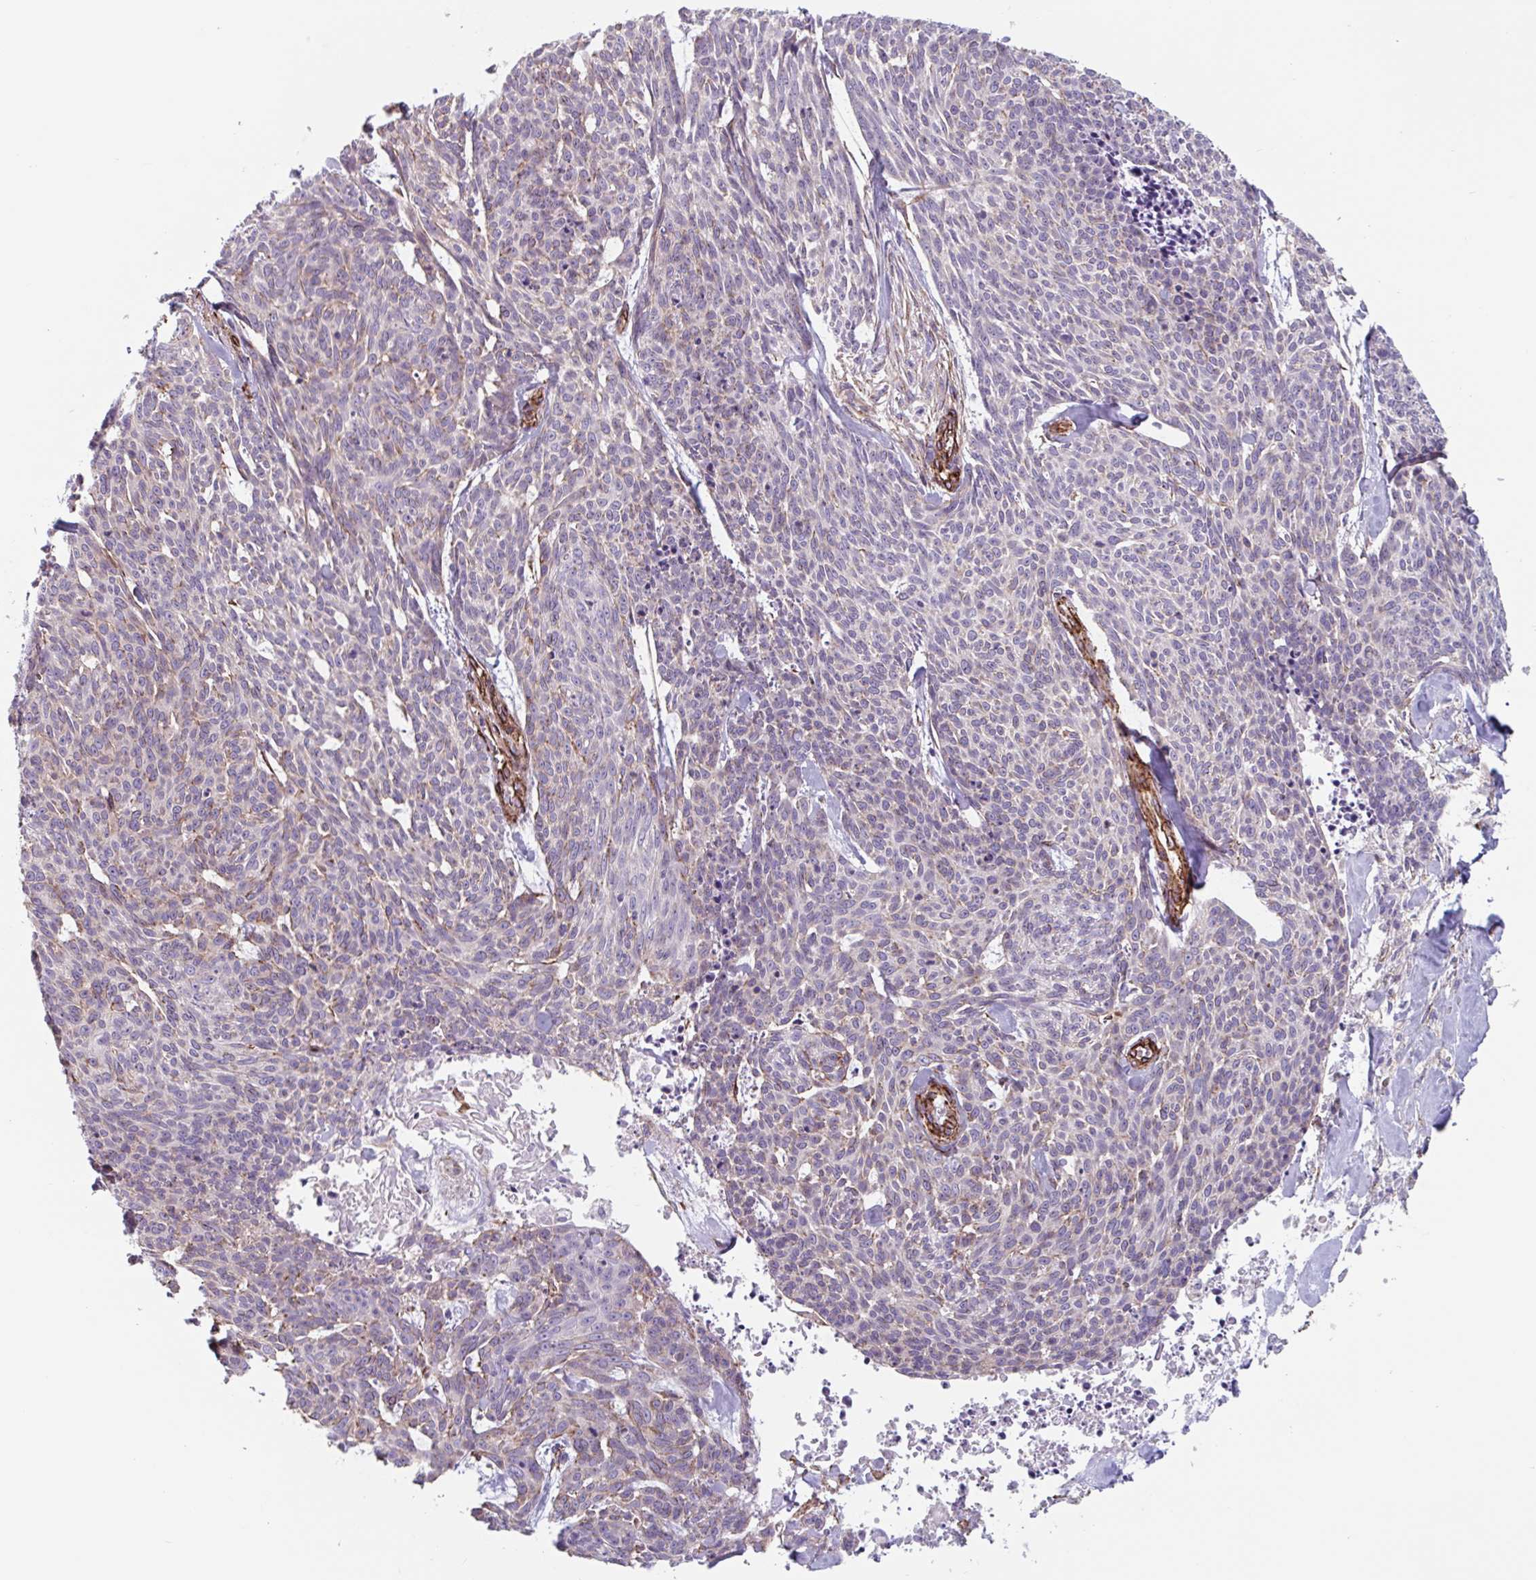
{"staining": {"intensity": "negative", "quantity": "none", "location": "none"}, "tissue": "skin cancer", "cell_type": "Tumor cells", "image_type": "cancer", "snomed": [{"axis": "morphology", "description": "Basal cell carcinoma"}, {"axis": "topography", "description": "Skin"}], "caption": "An image of skin cancer stained for a protein reveals no brown staining in tumor cells.", "gene": "CITED4", "patient": {"sex": "female", "age": 93}}